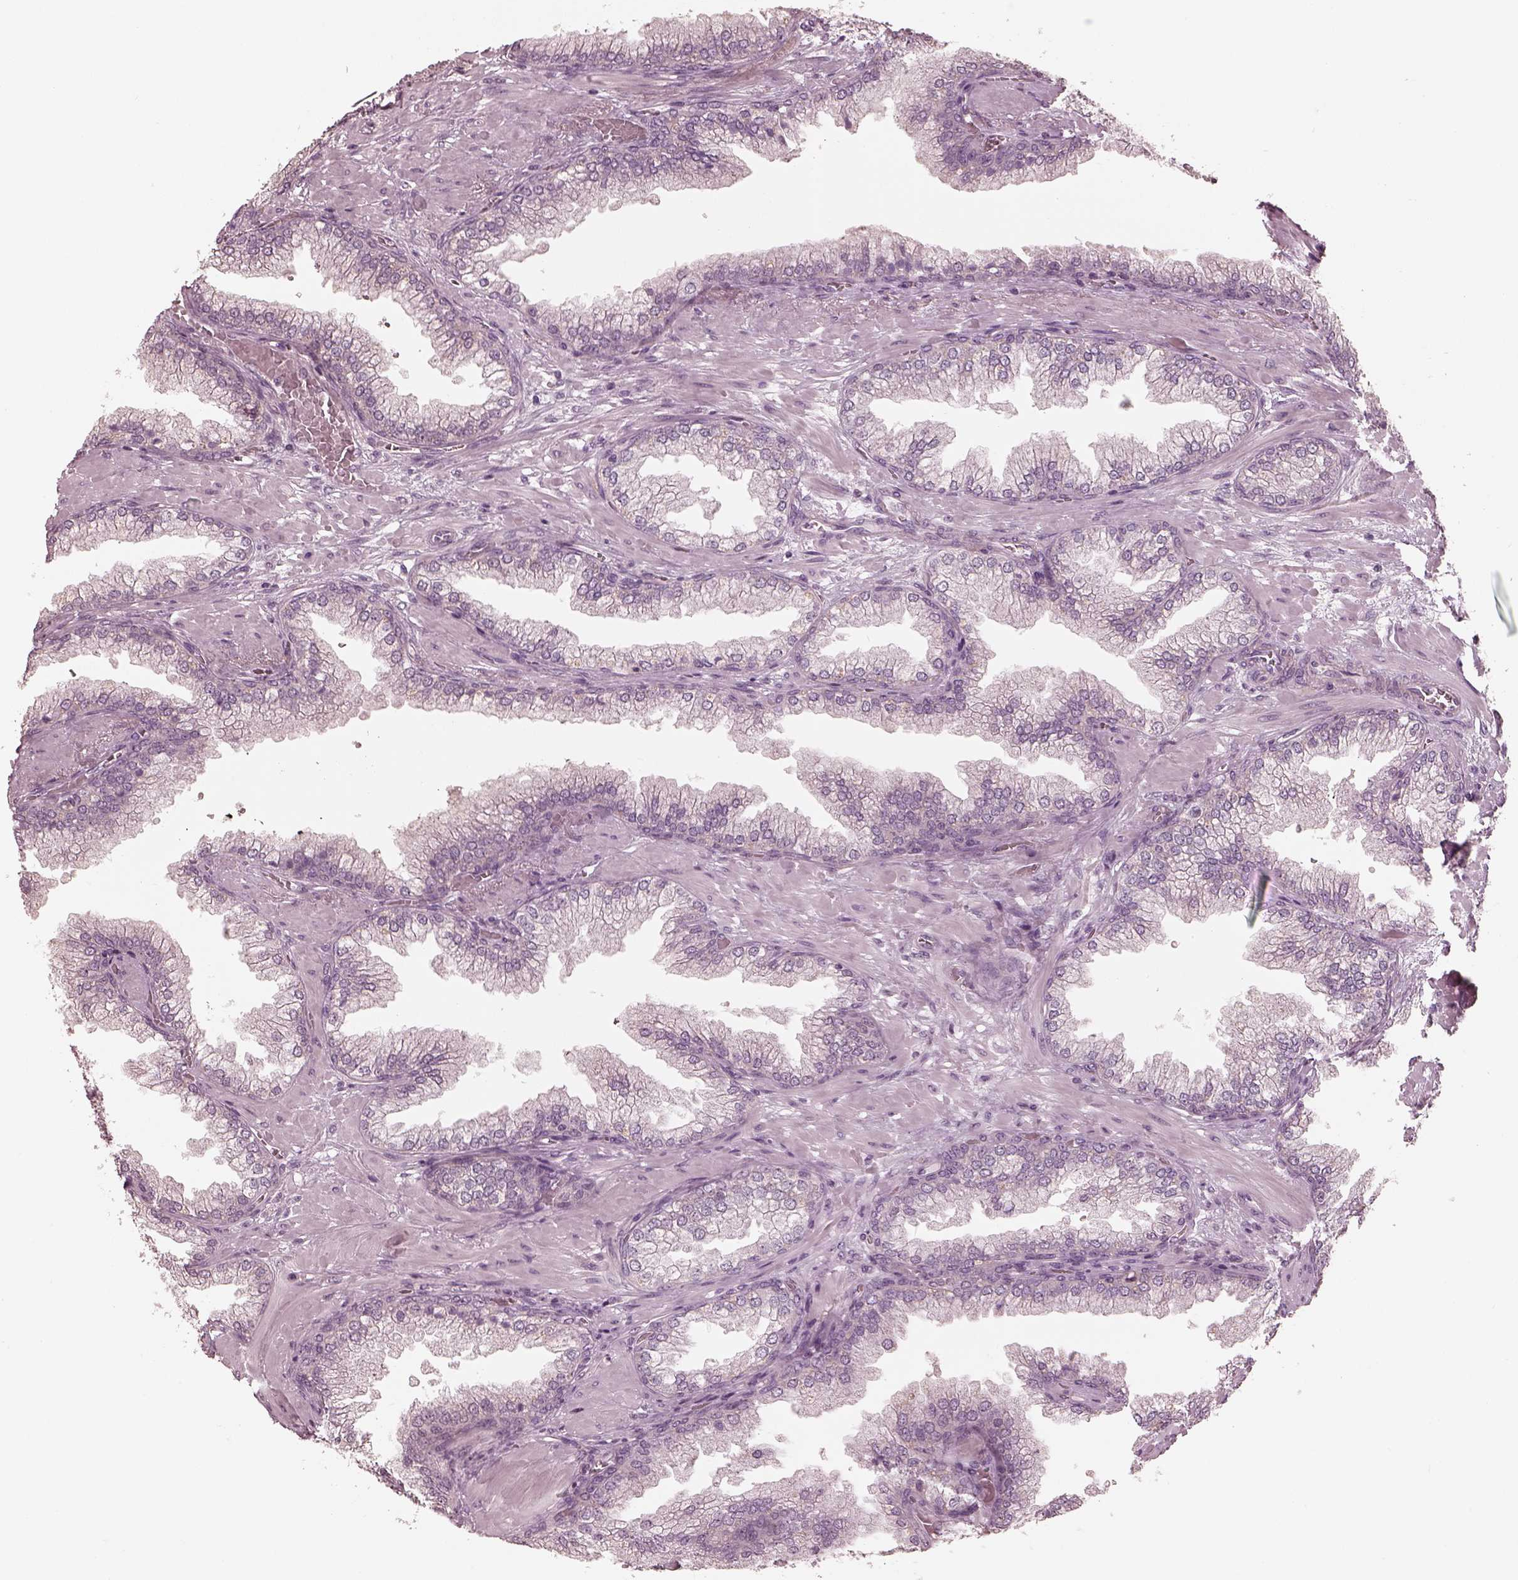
{"staining": {"intensity": "negative", "quantity": "none", "location": "none"}, "tissue": "prostate cancer", "cell_type": "Tumor cells", "image_type": "cancer", "snomed": [{"axis": "morphology", "description": "Adenocarcinoma, Low grade"}, {"axis": "topography", "description": "Prostate"}], "caption": "Immunohistochemistry histopathology image of prostate cancer (adenocarcinoma (low-grade)) stained for a protein (brown), which demonstrates no expression in tumor cells.", "gene": "IQCG", "patient": {"sex": "male", "age": 57}}